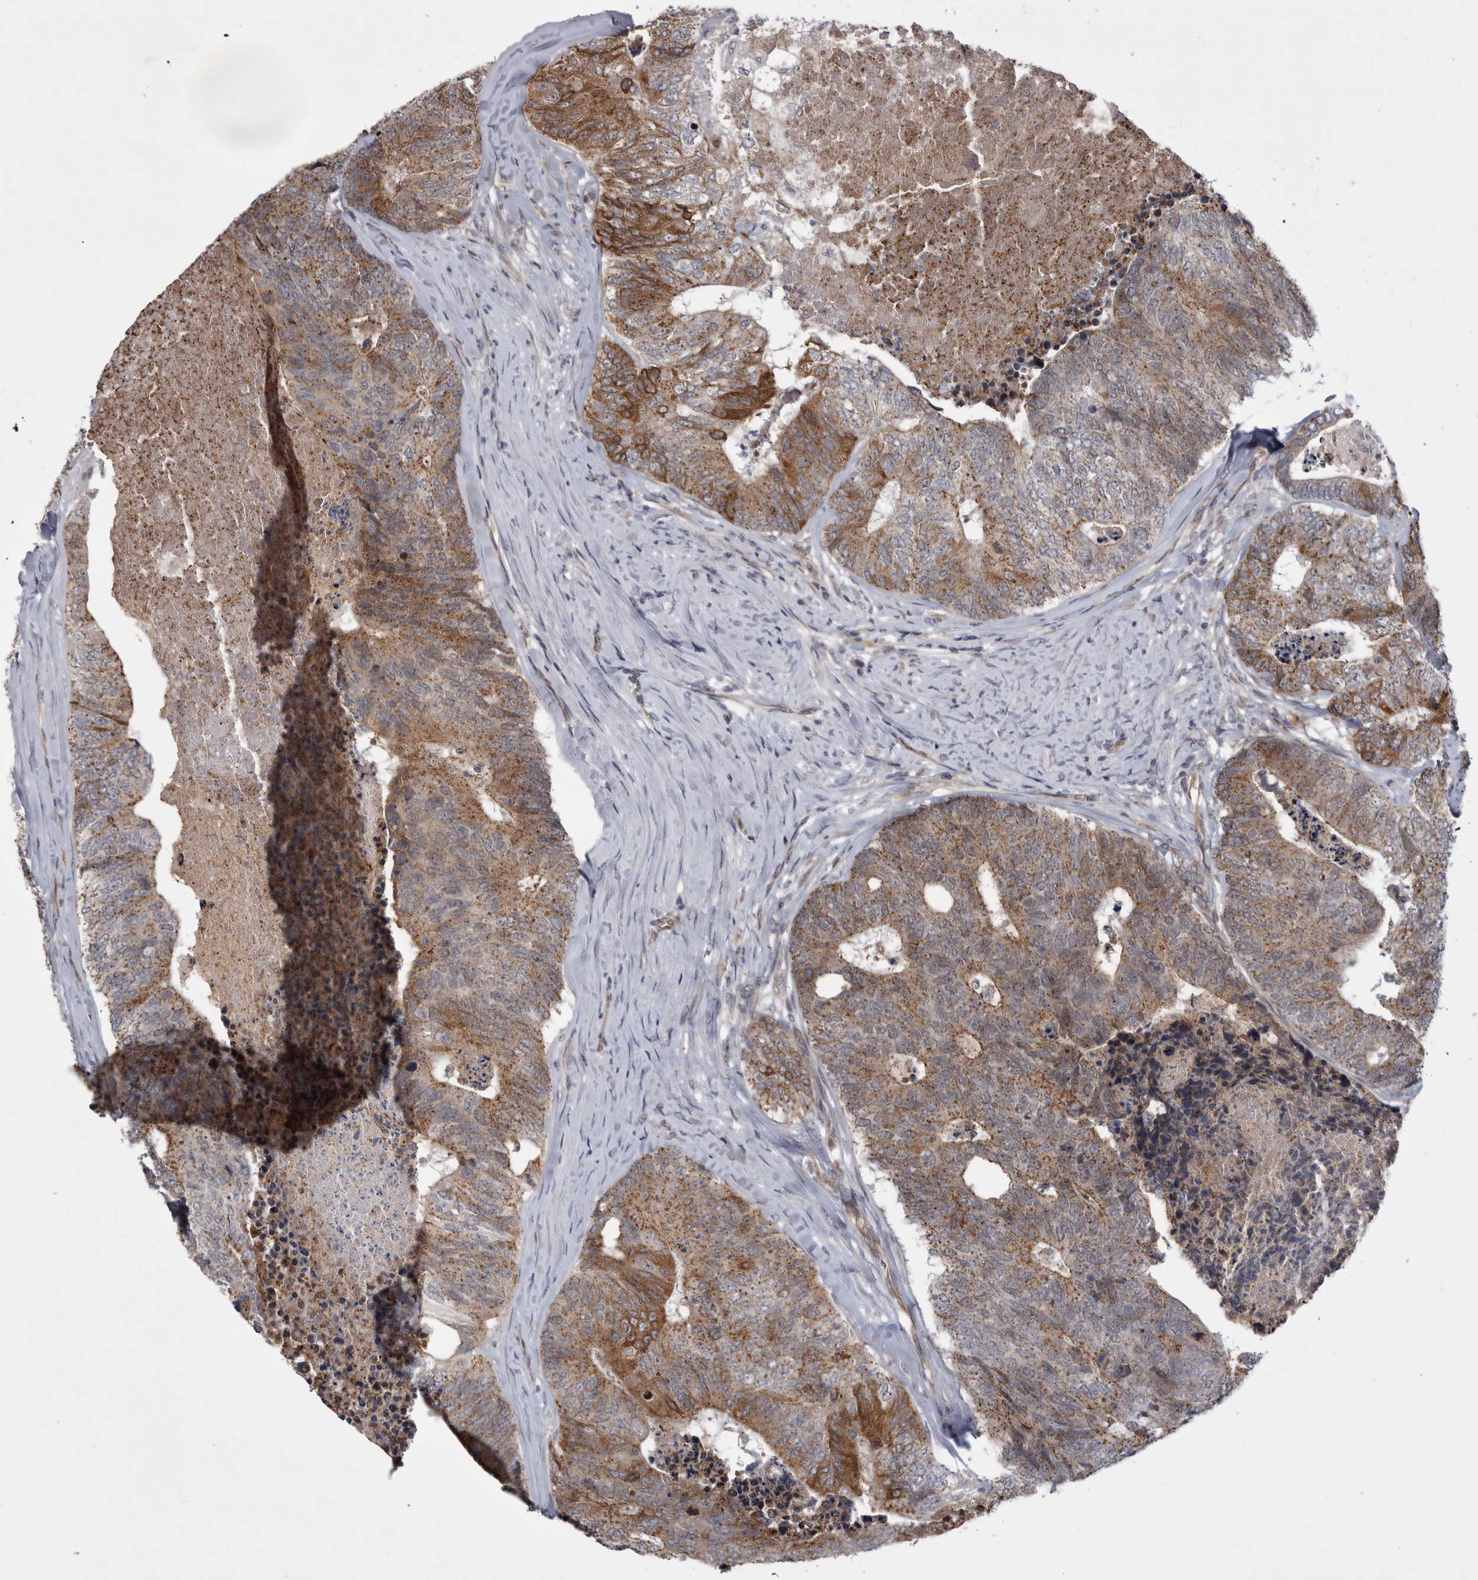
{"staining": {"intensity": "moderate", "quantity": ">75%", "location": "cytoplasmic/membranous"}, "tissue": "colorectal cancer", "cell_type": "Tumor cells", "image_type": "cancer", "snomed": [{"axis": "morphology", "description": "Adenocarcinoma, NOS"}, {"axis": "topography", "description": "Colon"}], "caption": "Protein expression analysis of colorectal cancer demonstrates moderate cytoplasmic/membranous staining in approximately >75% of tumor cells.", "gene": "PARP11", "patient": {"sex": "female", "age": 67}}